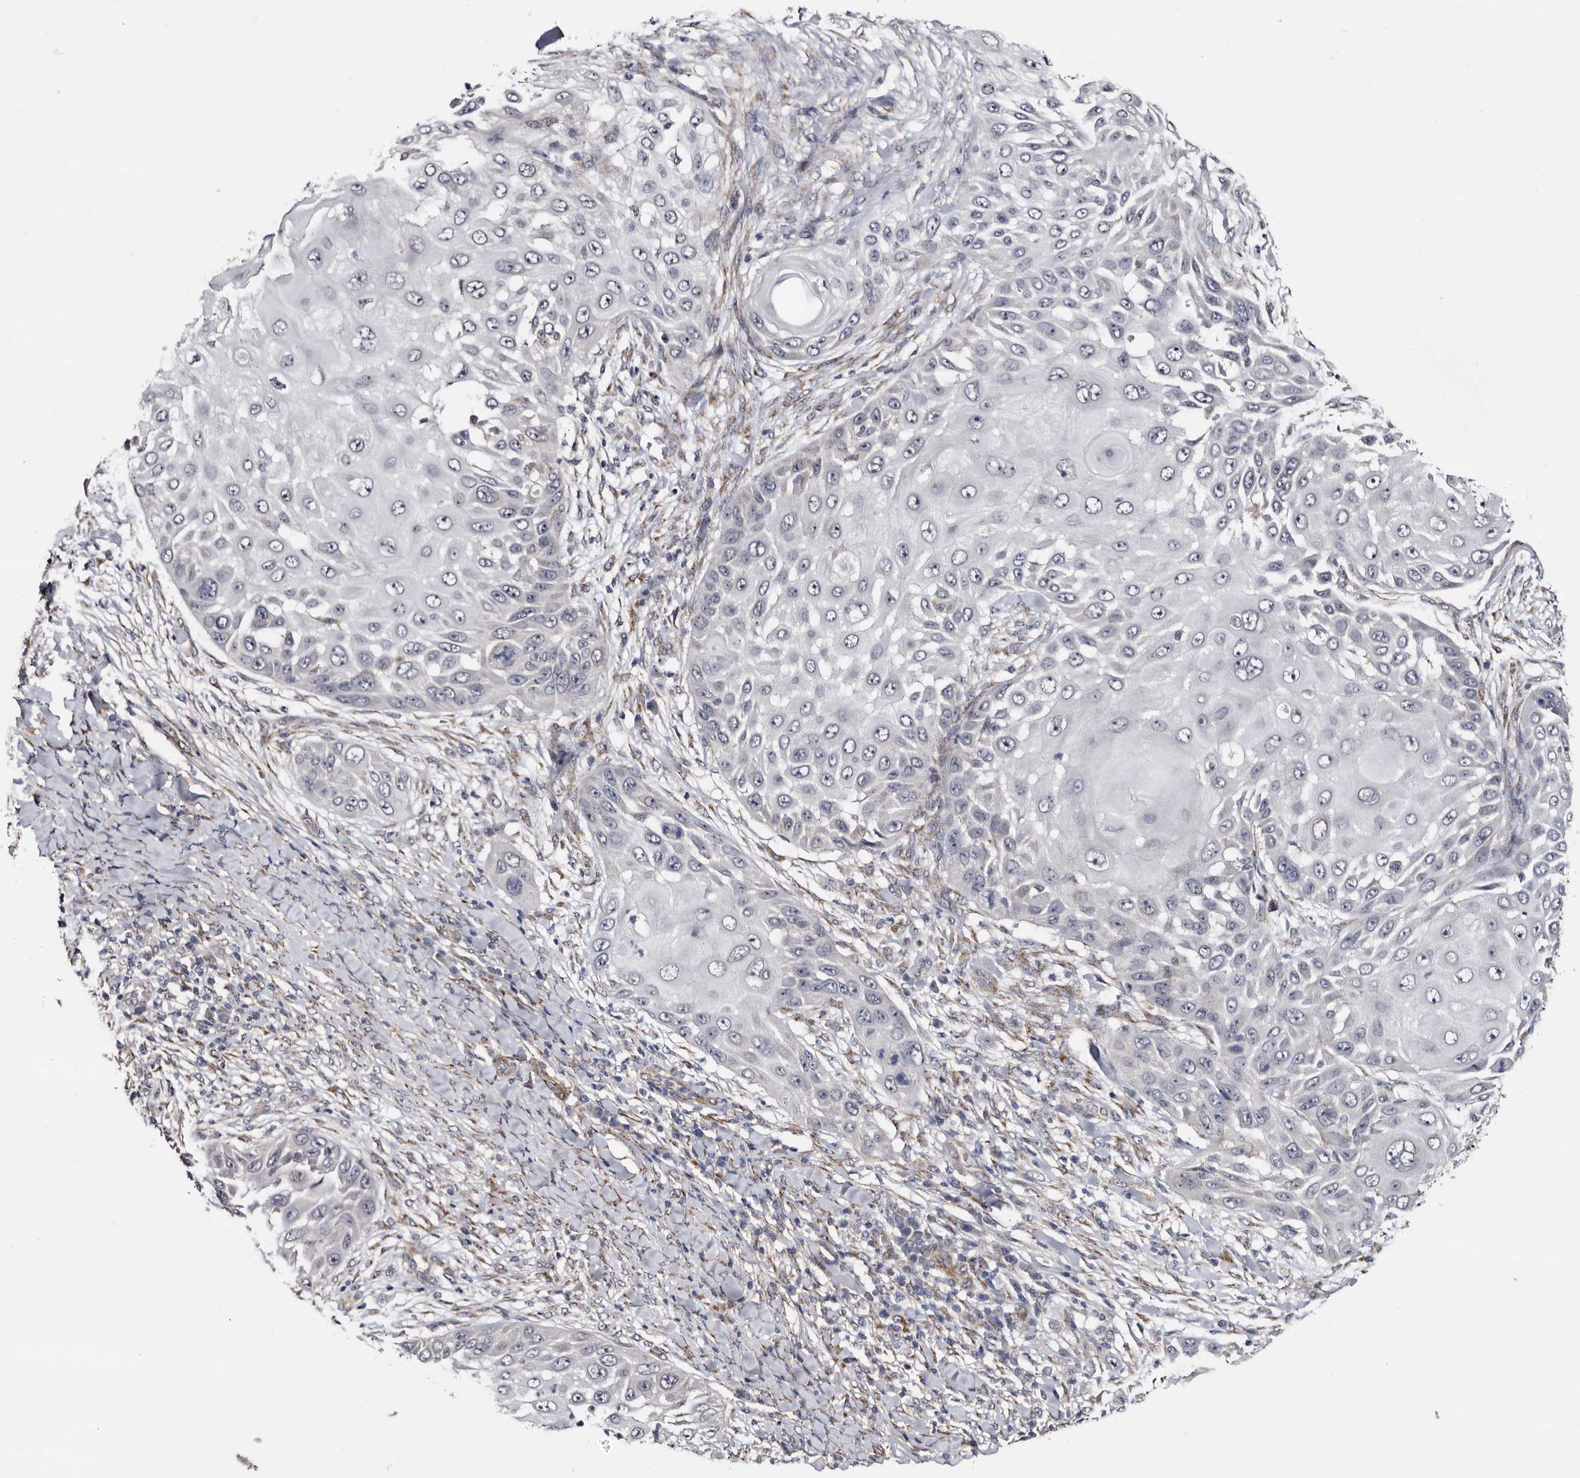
{"staining": {"intensity": "negative", "quantity": "none", "location": "none"}, "tissue": "skin cancer", "cell_type": "Tumor cells", "image_type": "cancer", "snomed": [{"axis": "morphology", "description": "Squamous cell carcinoma, NOS"}, {"axis": "topography", "description": "Skin"}], "caption": "The photomicrograph shows no staining of tumor cells in skin squamous cell carcinoma.", "gene": "ARMCX2", "patient": {"sex": "female", "age": 44}}